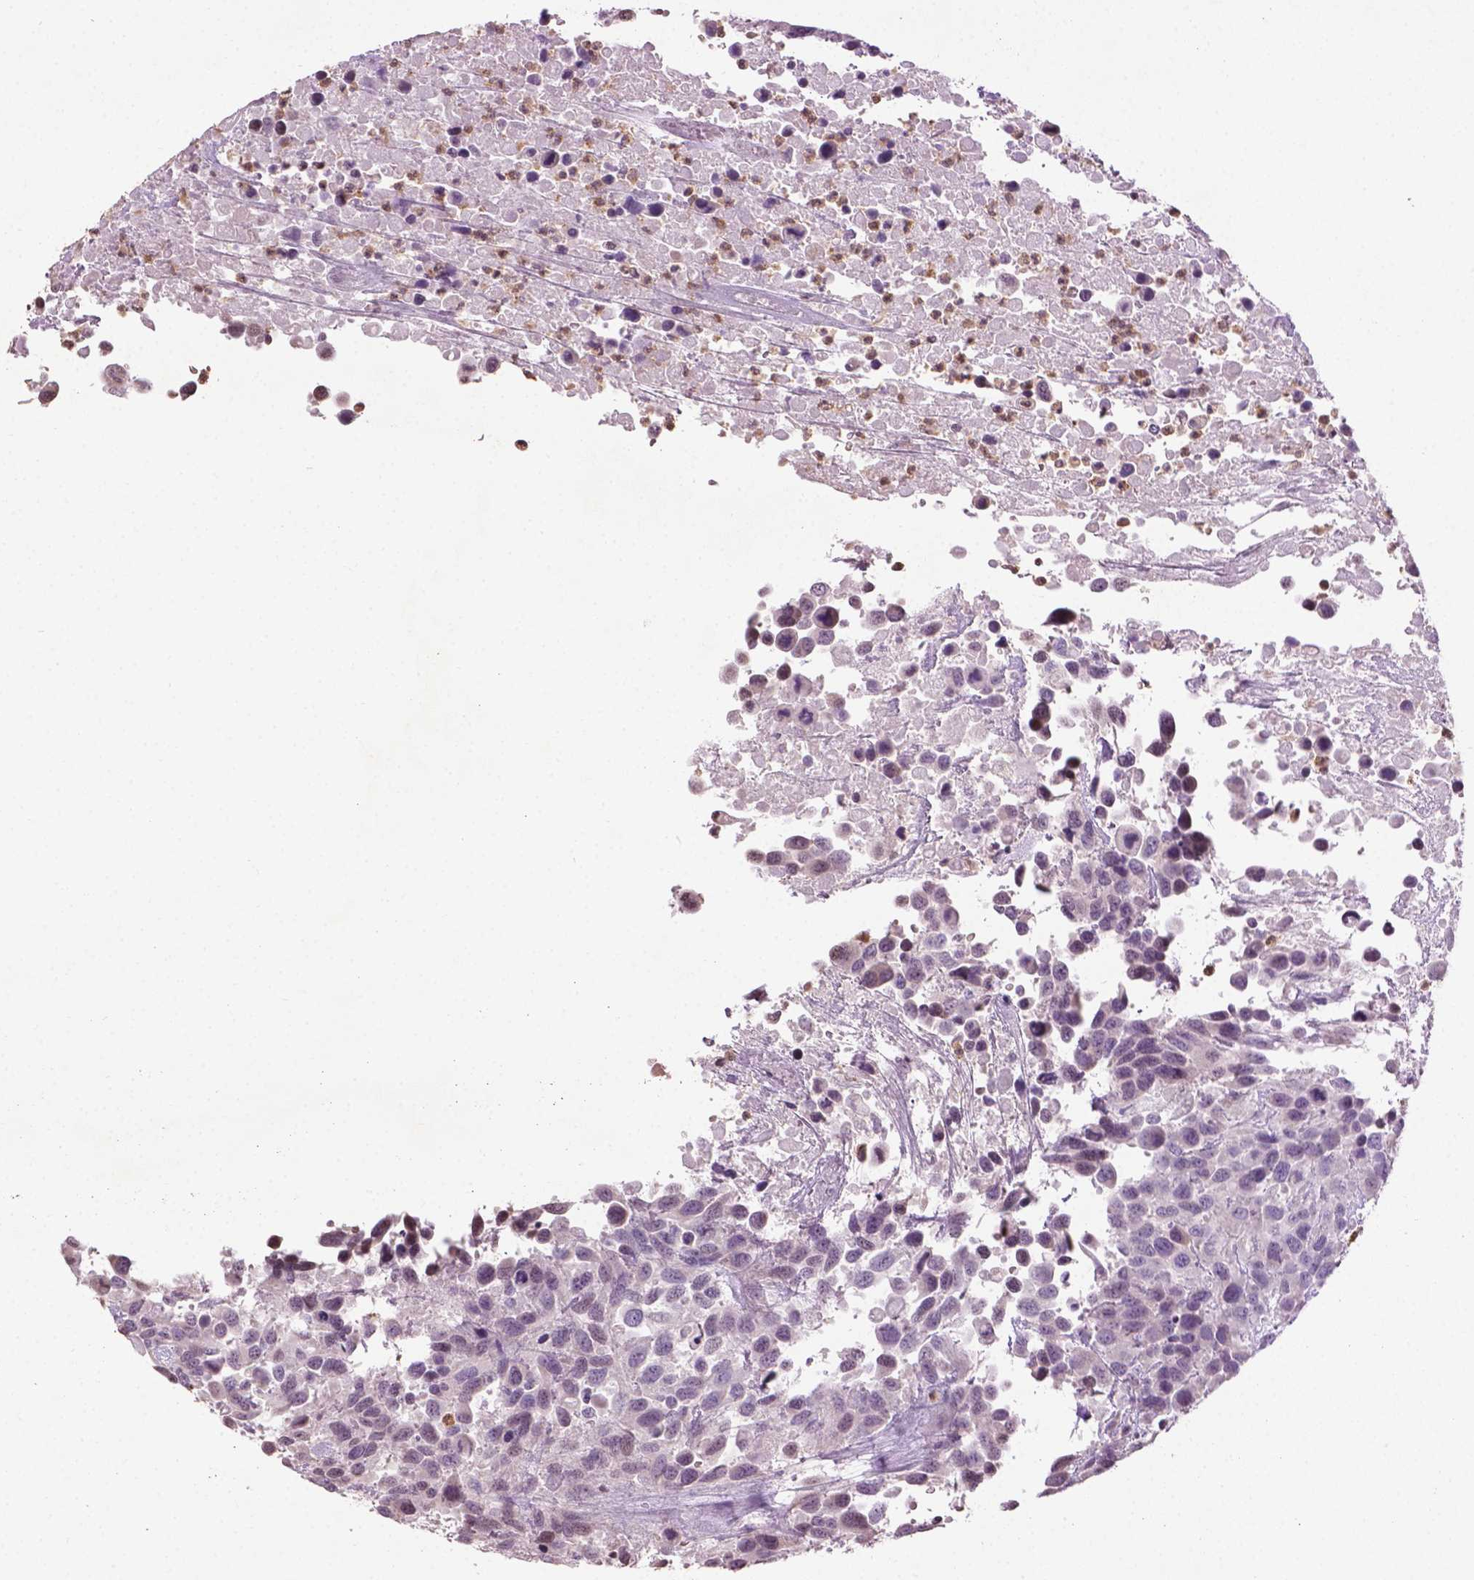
{"staining": {"intensity": "negative", "quantity": "none", "location": "none"}, "tissue": "urothelial cancer", "cell_type": "Tumor cells", "image_type": "cancer", "snomed": [{"axis": "morphology", "description": "Urothelial carcinoma, High grade"}, {"axis": "topography", "description": "Urinary bladder"}], "caption": "Tumor cells show no significant staining in urothelial cancer.", "gene": "NTNG2", "patient": {"sex": "female", "age": 70}}